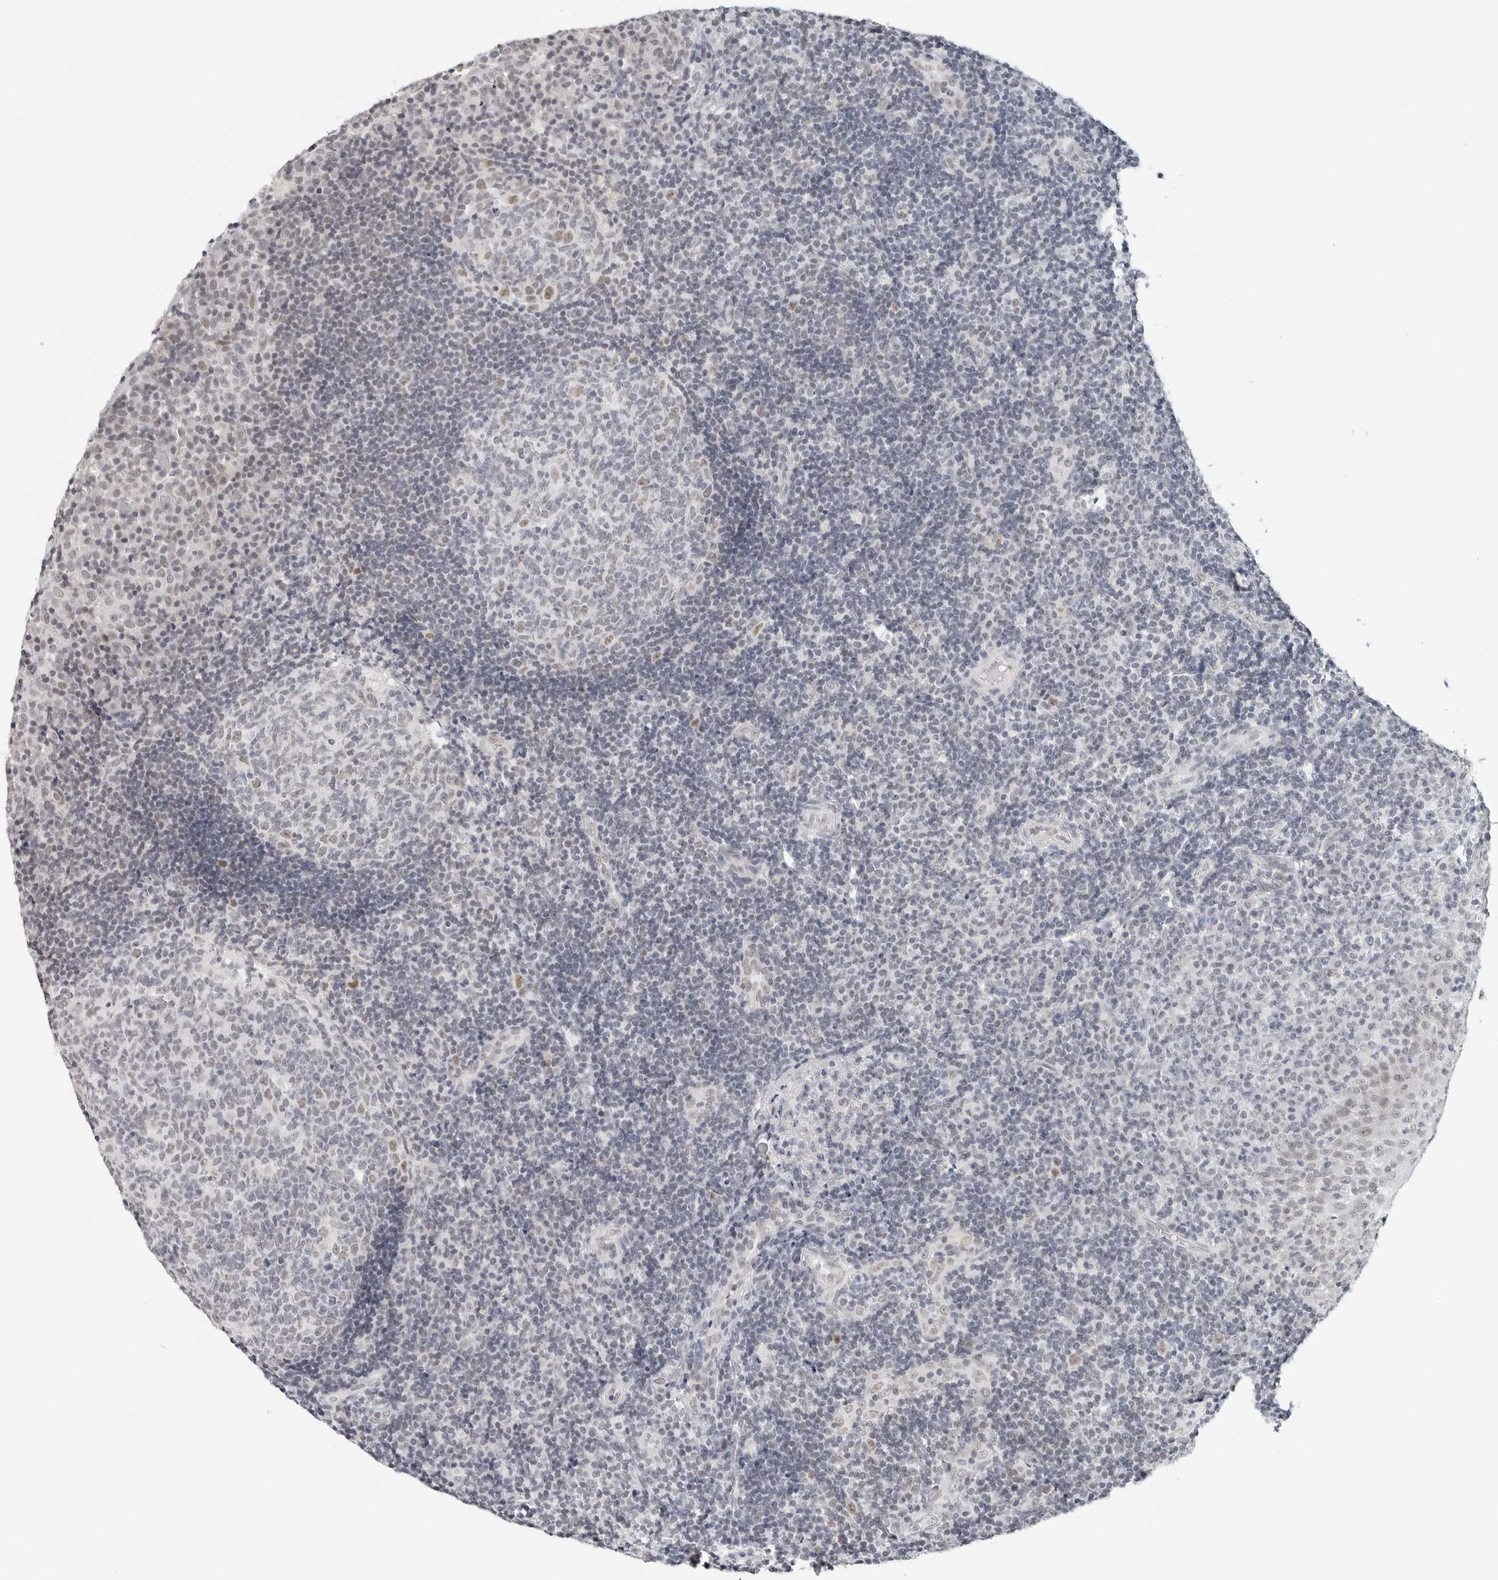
{"staining": {"intensity": "moderate", "quantity": "<25%", "location": "nuclear"}, "tissue": "tonsil", "cell_type": "Germinal center cells", "image_type": "normal", "snomed": [{"axis": "morphology", "description": "Normal tissue, NOS"}, {"axis": "topography", "description": "Tonsil"}], "caption": "Tonsil stained for a protein demonstrates moderate nuclear positivity in germinal center cells. (DAB IHC, brown staining for protein, blue staining for nuclei).", "gene": "TSEN2", "patient": {"sex": "female", "age": 40}}